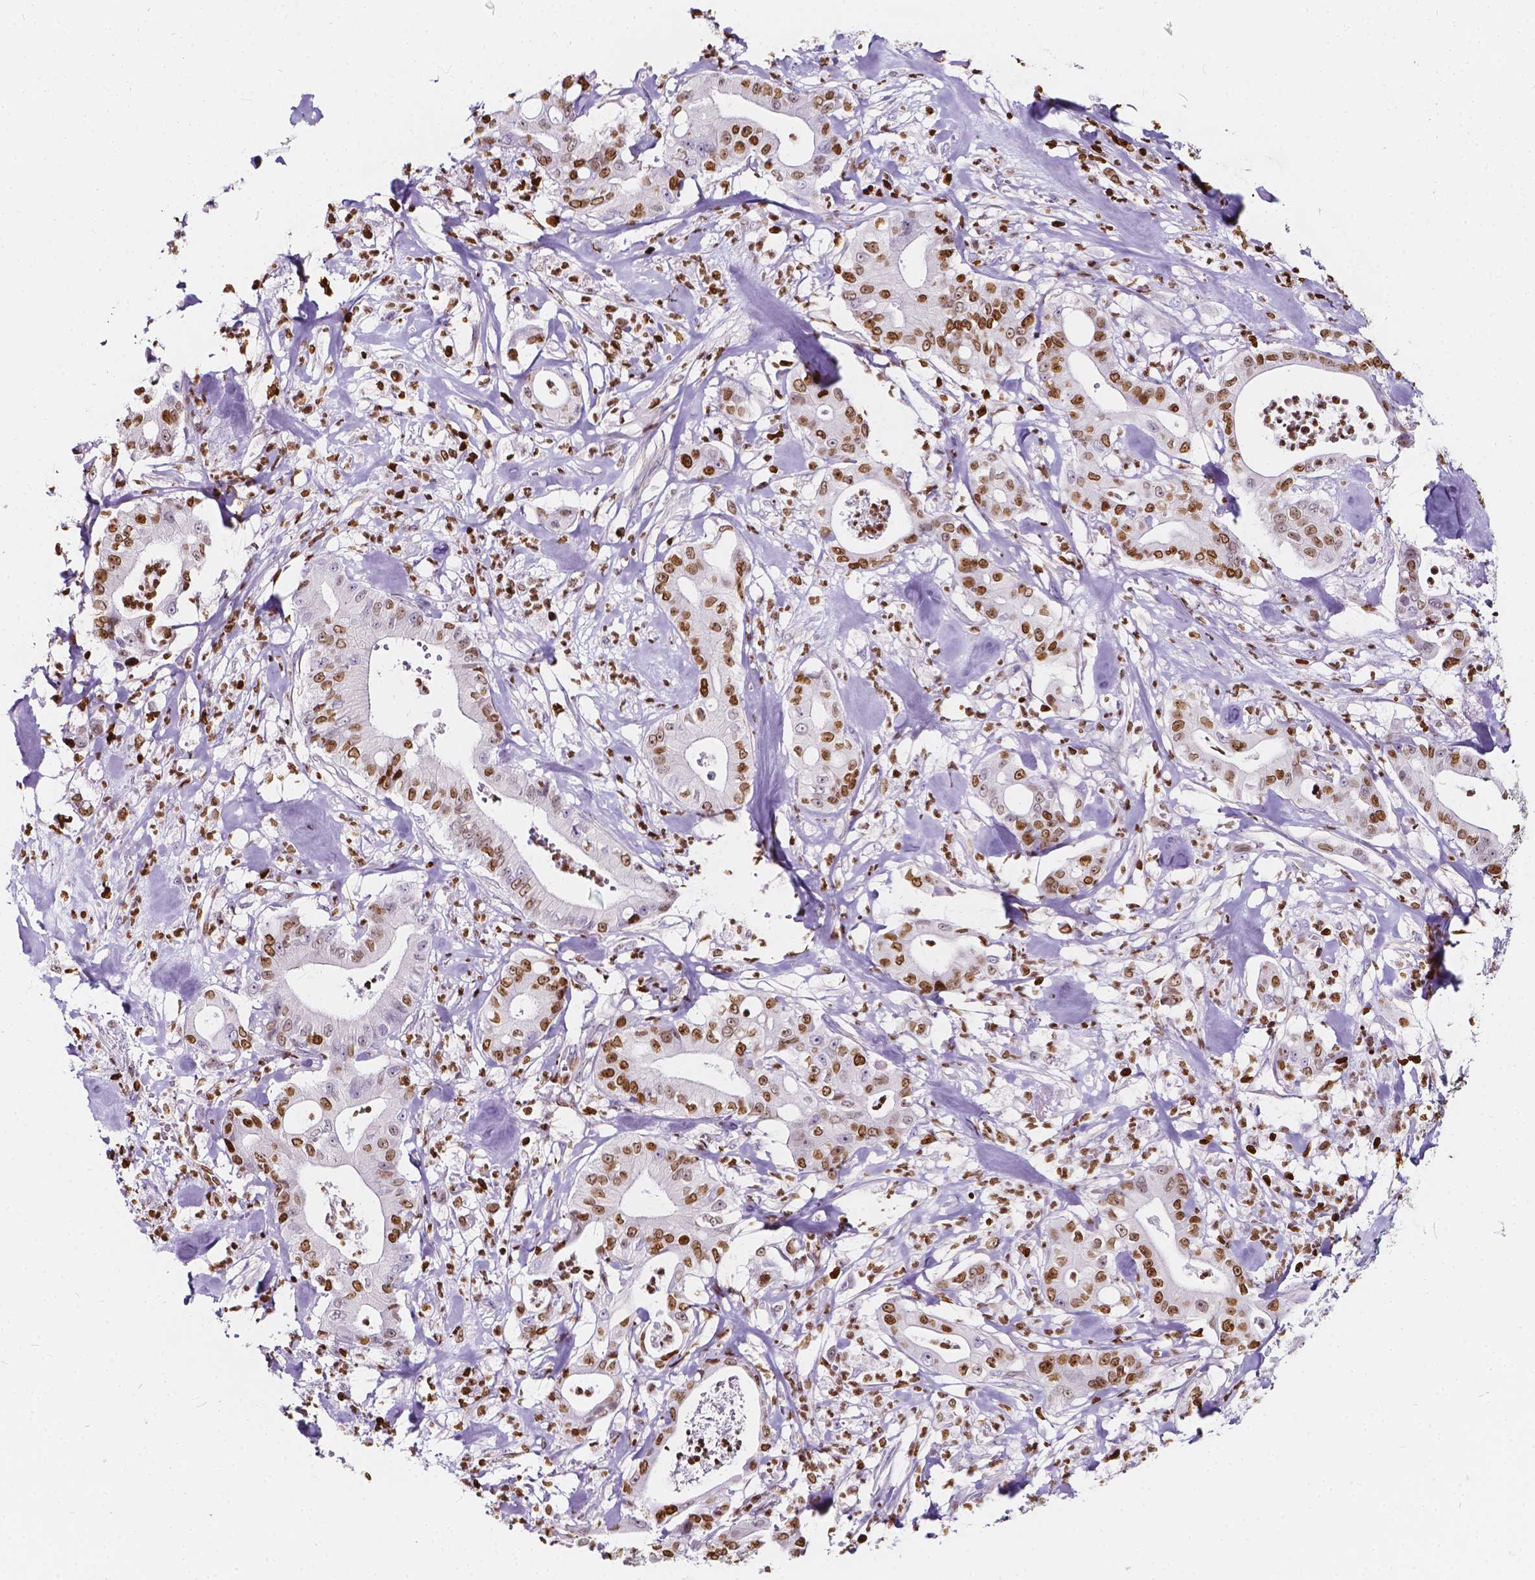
{"staining": {"intensity": "moderate", "quantity": ">75%", "location": "nuclear"}, "tissue": "pancreatic cancer", "cell_type": "Tumor cells", "image_type": "cancer", "snomed": [{"axis": "morphology", "description": "Adenocarcinoma, NOS"}, {"axis": "topography", "description": "Pancreas"}], "caption": "Pancreatic cancer (adenocarcinoma) tissue shows moderate nuclear expression in about >75% of tumor cells (DAB = brown stain, brightfield microscopy at high magnification).", "gene": "CBY3", "patient": {"sex": "male", "age": 71}}